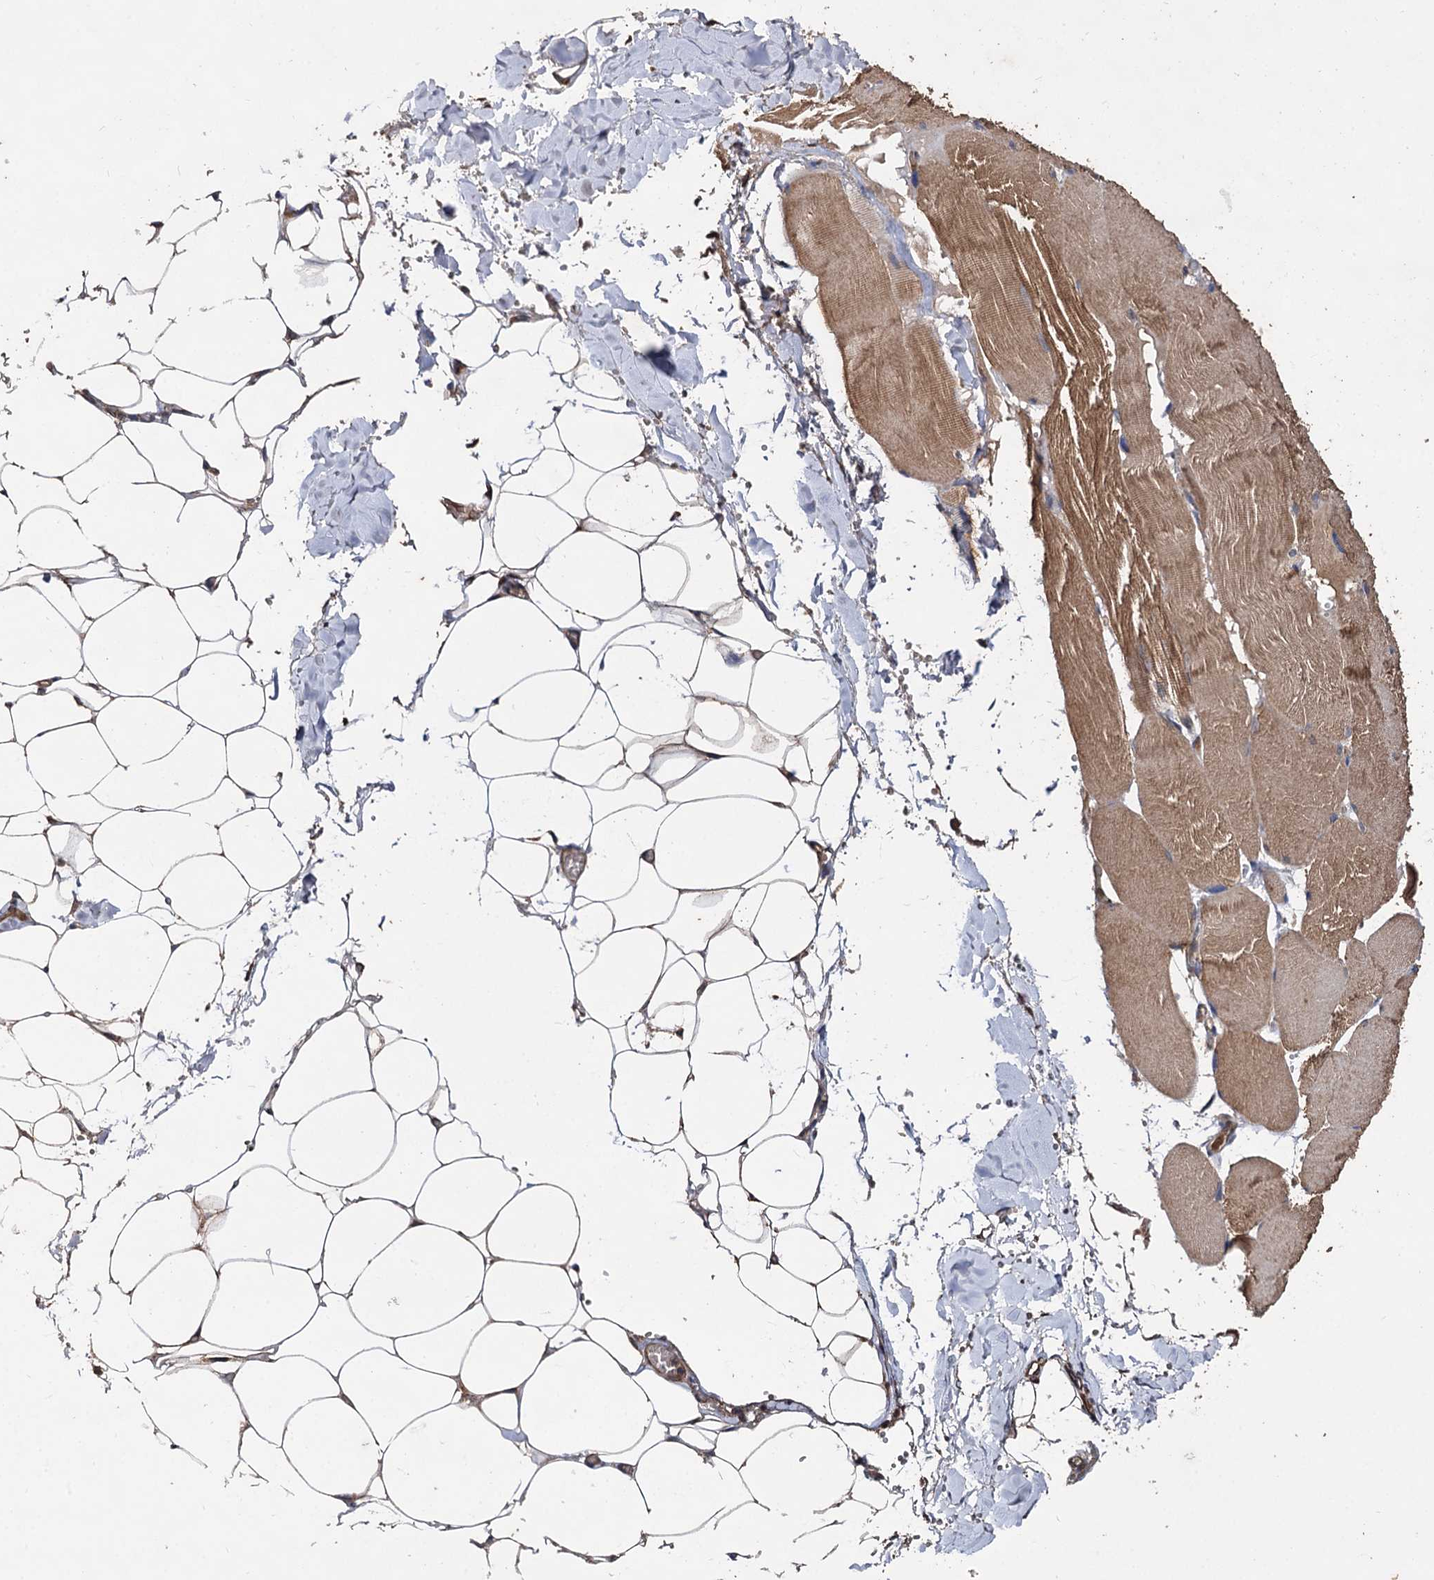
{"staining": {"intensity": "moderate", "quantity": ">75%", "location": "cytoplasmic/membranous"}, "tissue": "adipose tissue", "cell_type": "Adipocytes", "image_type": "normal", "snomed": [{"axis": "morphology", "description": "Normal tissue, NOS"}, {"axis": "topography", "description": "Skeletal muscle"}, {"axis": "topography", "description": "Peripheral nerve tissue"}], "caption": "Immunohistochemistry histopathology image of normal adipose tissue: human adipose tissue stained using IHC demonstrates medium levels of moderate protein expression localized specifically in the cytoplasmic/membranous of adipocytes, appearing as a cytoplasmic/membranous brown color.", "gene": "TEX9", "patient": {"sex": "female", "age": 55}}